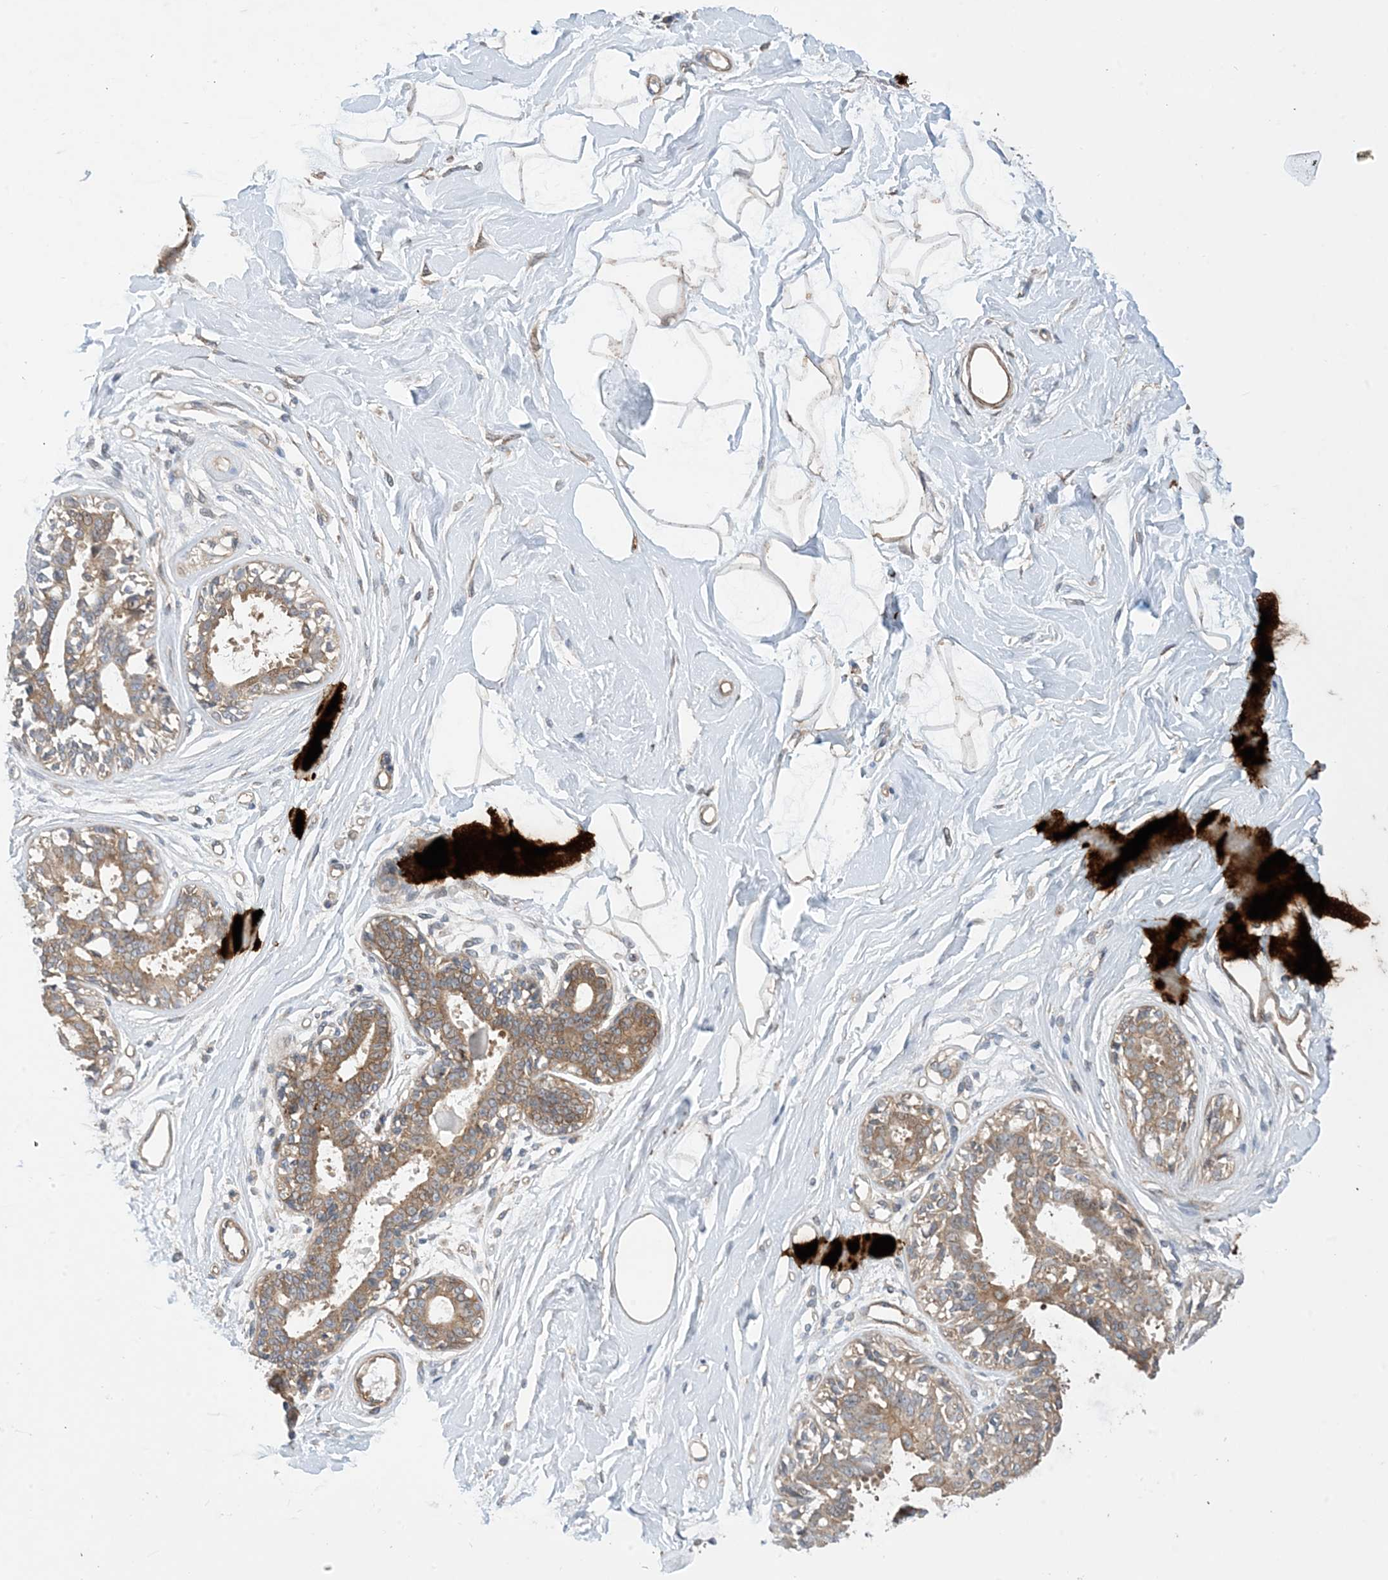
{"staining": {"intensity": "weak", "quantity": ">75%", "location": "cytoplasmic/membranous"}, "tissue": "breast", "cell_type": "Adipocytes", "image_type": "normal", "snomed": [{"axis": "morphology", "description": "Normal tissue, NOS"}, {"axis": "topography", "description": "Breast"}], "caption": "IHC of benign breast demonstrates low levels of weak cytoplasmic/membranous positivity in about >75% of adipocytes.", "gene": "EHBP1", "patient": {"sex": "female", "age": 45}}